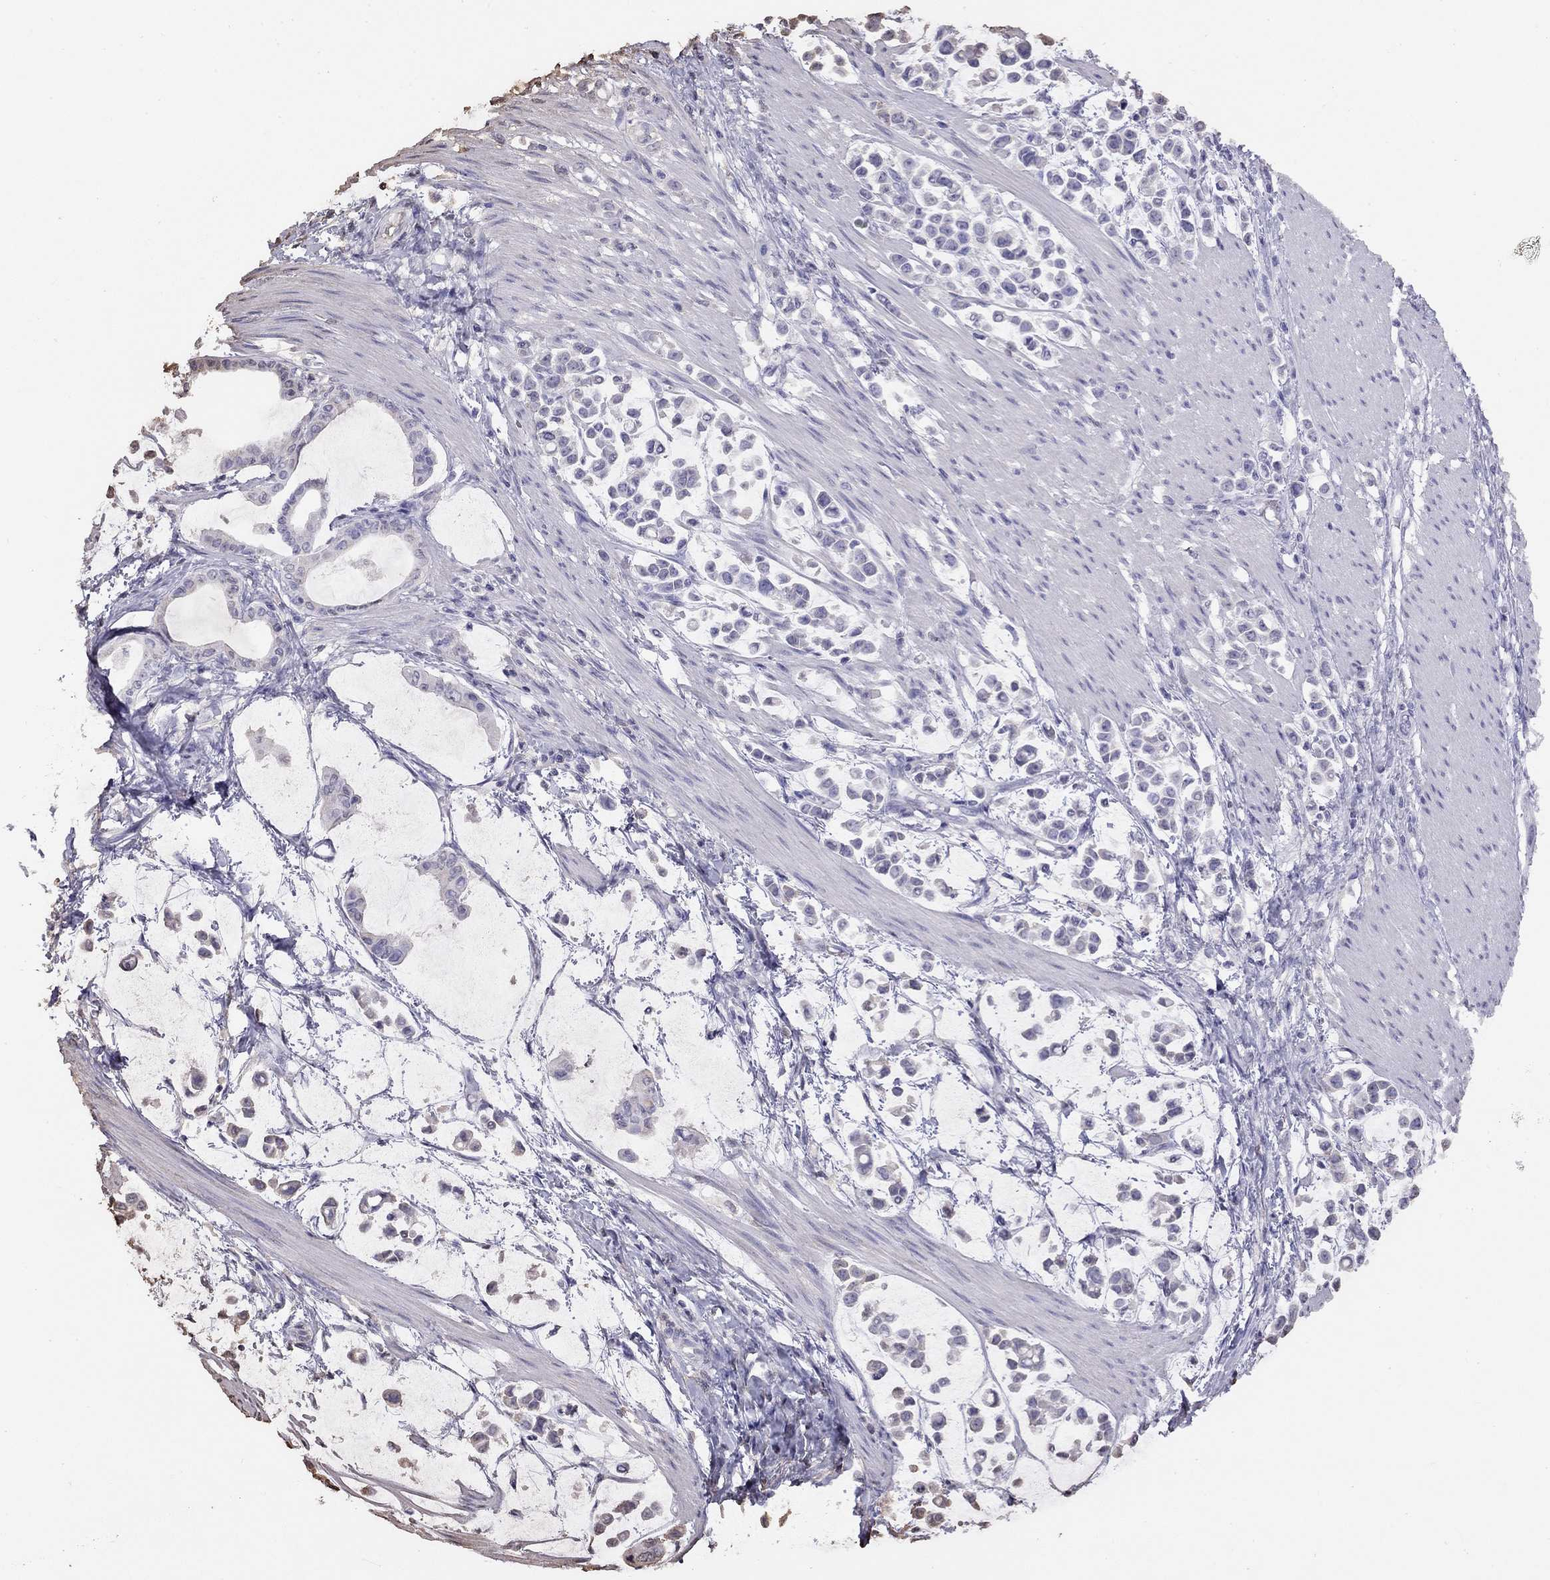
{"staining": {"intensity": "negative", "quantity": "none", "location": "none"}, "tissue": "stomach cancer", "cell_type": "Tumor cells", "image_type": "cancer", "snomed": [{"axis": "morphology", "description": "Adenocarcinoma, NOS"}, {"axis": "topography", "description": "Stomach"}], "caption": "Tumor cells show no significant protein expression in stomach cancer.", "gene": "SUN3", "patient": {"sex": "male", "age": 82}}